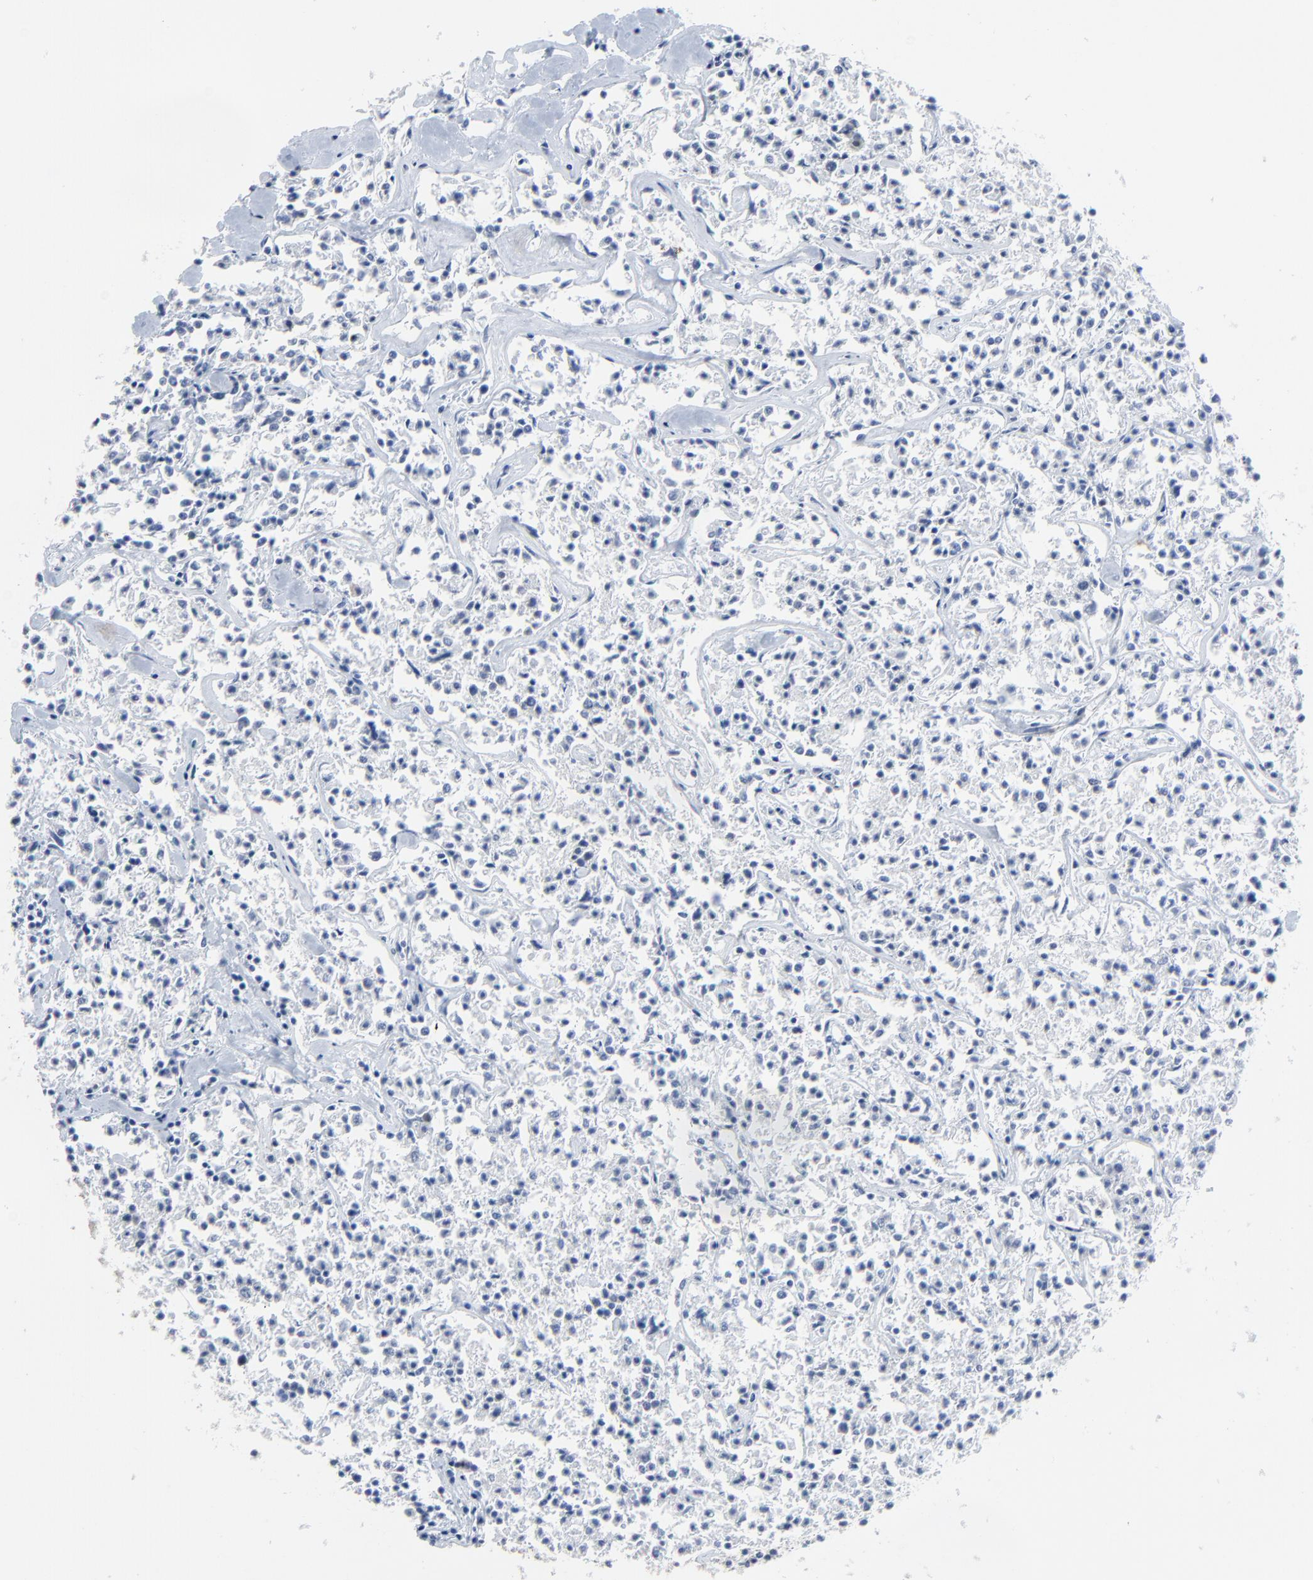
{"staining": {"intensity": "weak", "quantity": "<25%", "location": "nuclear"}, "tissue": "lymphoma", "cell_type": "Tumor cells", "image_type": "cancer", "snomed": [{"axis": "morphology", "description": "Malignant lymphoma, non-Hodgkin's type, Low grade"}, {"axis": "topography", "description": "Small intestine"}], "caption": "Immunohistochemistry histopathology image of human lymphoma stained for a protein (brown), which demonstrates no staining in tumor cells.", "gene": "BIRC3", "patient": {"sex": "female", "age": 59}}